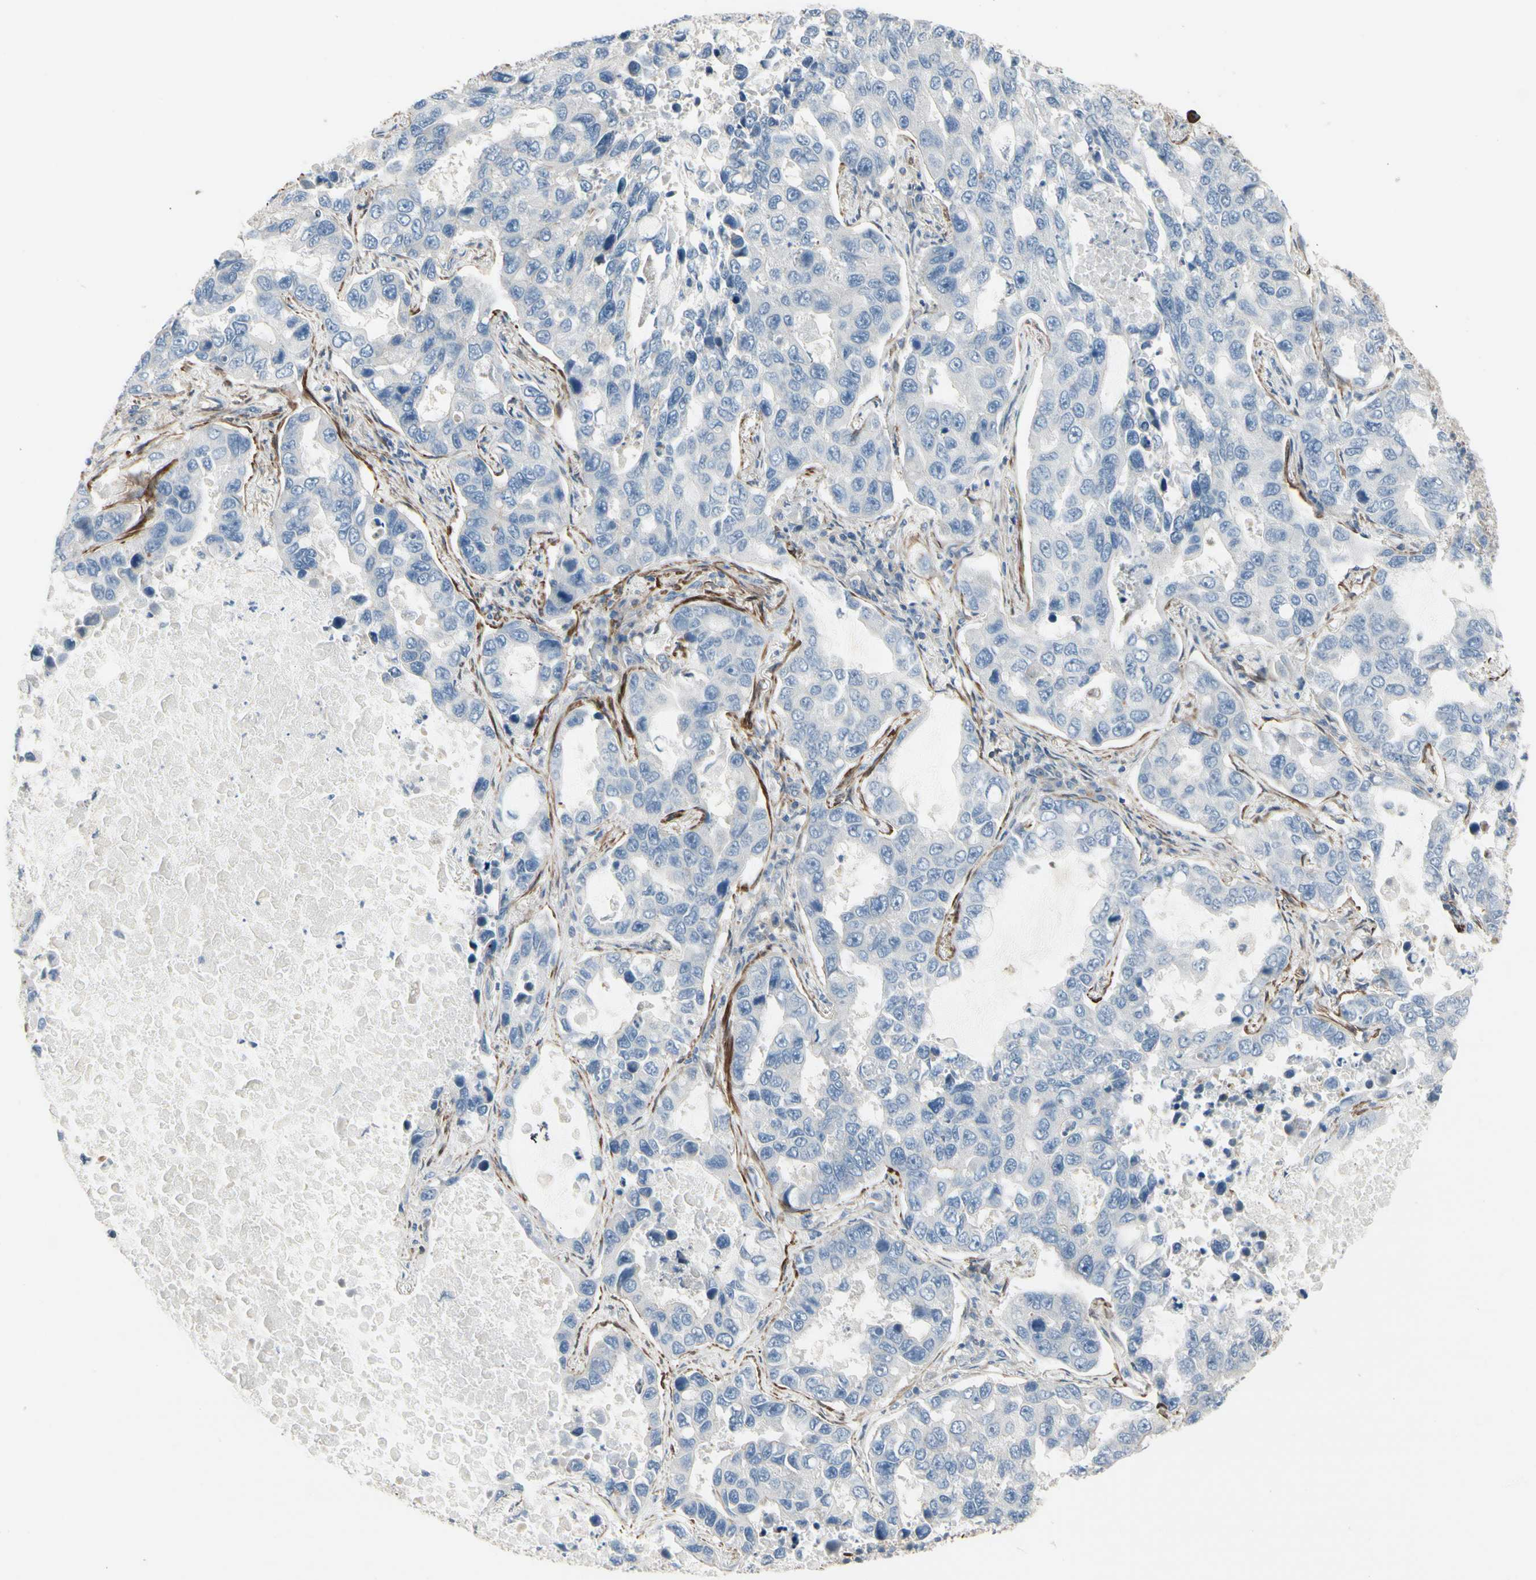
{"staining": {"intensity": "negative", "quantity": "none", "location": "none"}, "tissue": "lung cancer", "cell_type": "Tumor cells", "image_type": "cancer", "snomed": [{"axis": "morphology", "description": "Adenocarcinoma, NOS"}, {"axis": "topography", "description": "Lung"}], "caption": "Adenocarcinoma (lung) was stained to show a protein in brown. There is no significant staining in tumor cells.", "gene": "TPM1", "patient": {"sex": "male", "age": 64}}